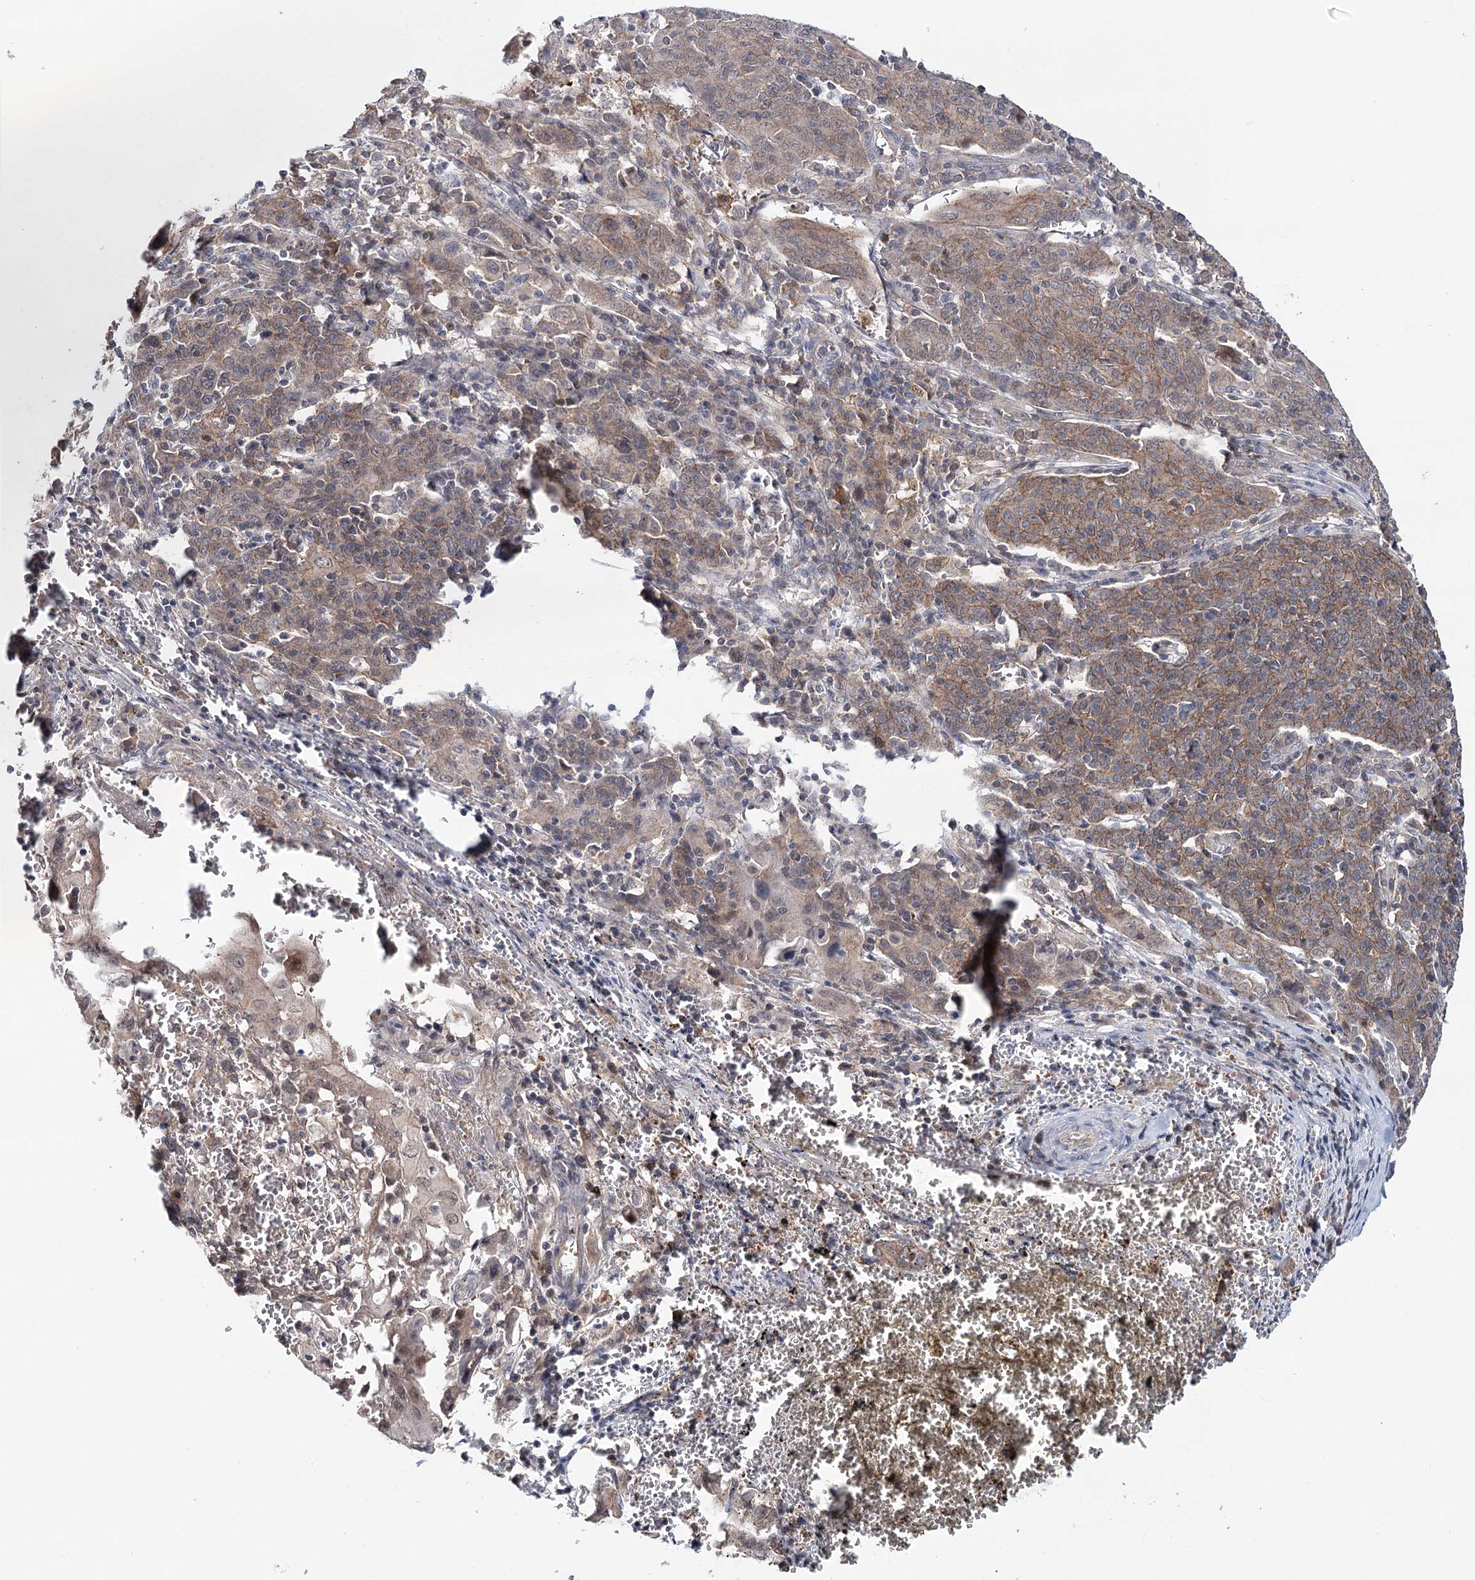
{"staining": {"intensity": "moderate", "quantity": ">75%", "location": "cytoplasmic/membranous"}, "tissue": "cervical cancer", "cell_type": "Tumor cells", "image_type": "cancer", "snomed": [{"axis": "morphology", "description": "Squamous cell carcinoma, NOS"}, {"axis": "topography", "description": "Cervix"}], "caption": "IHC histopathology image of neoplastic tissue: human cervical cancer stained using IHC demonstrates medium levels of moderate protein expression localized specifically in the cytoplasmic/membranous of tumor cells, appearing as a cytoplasmic/membranous brown color.", "gene": "PKP4", "patient": {"sex": "female", "age": 67}}